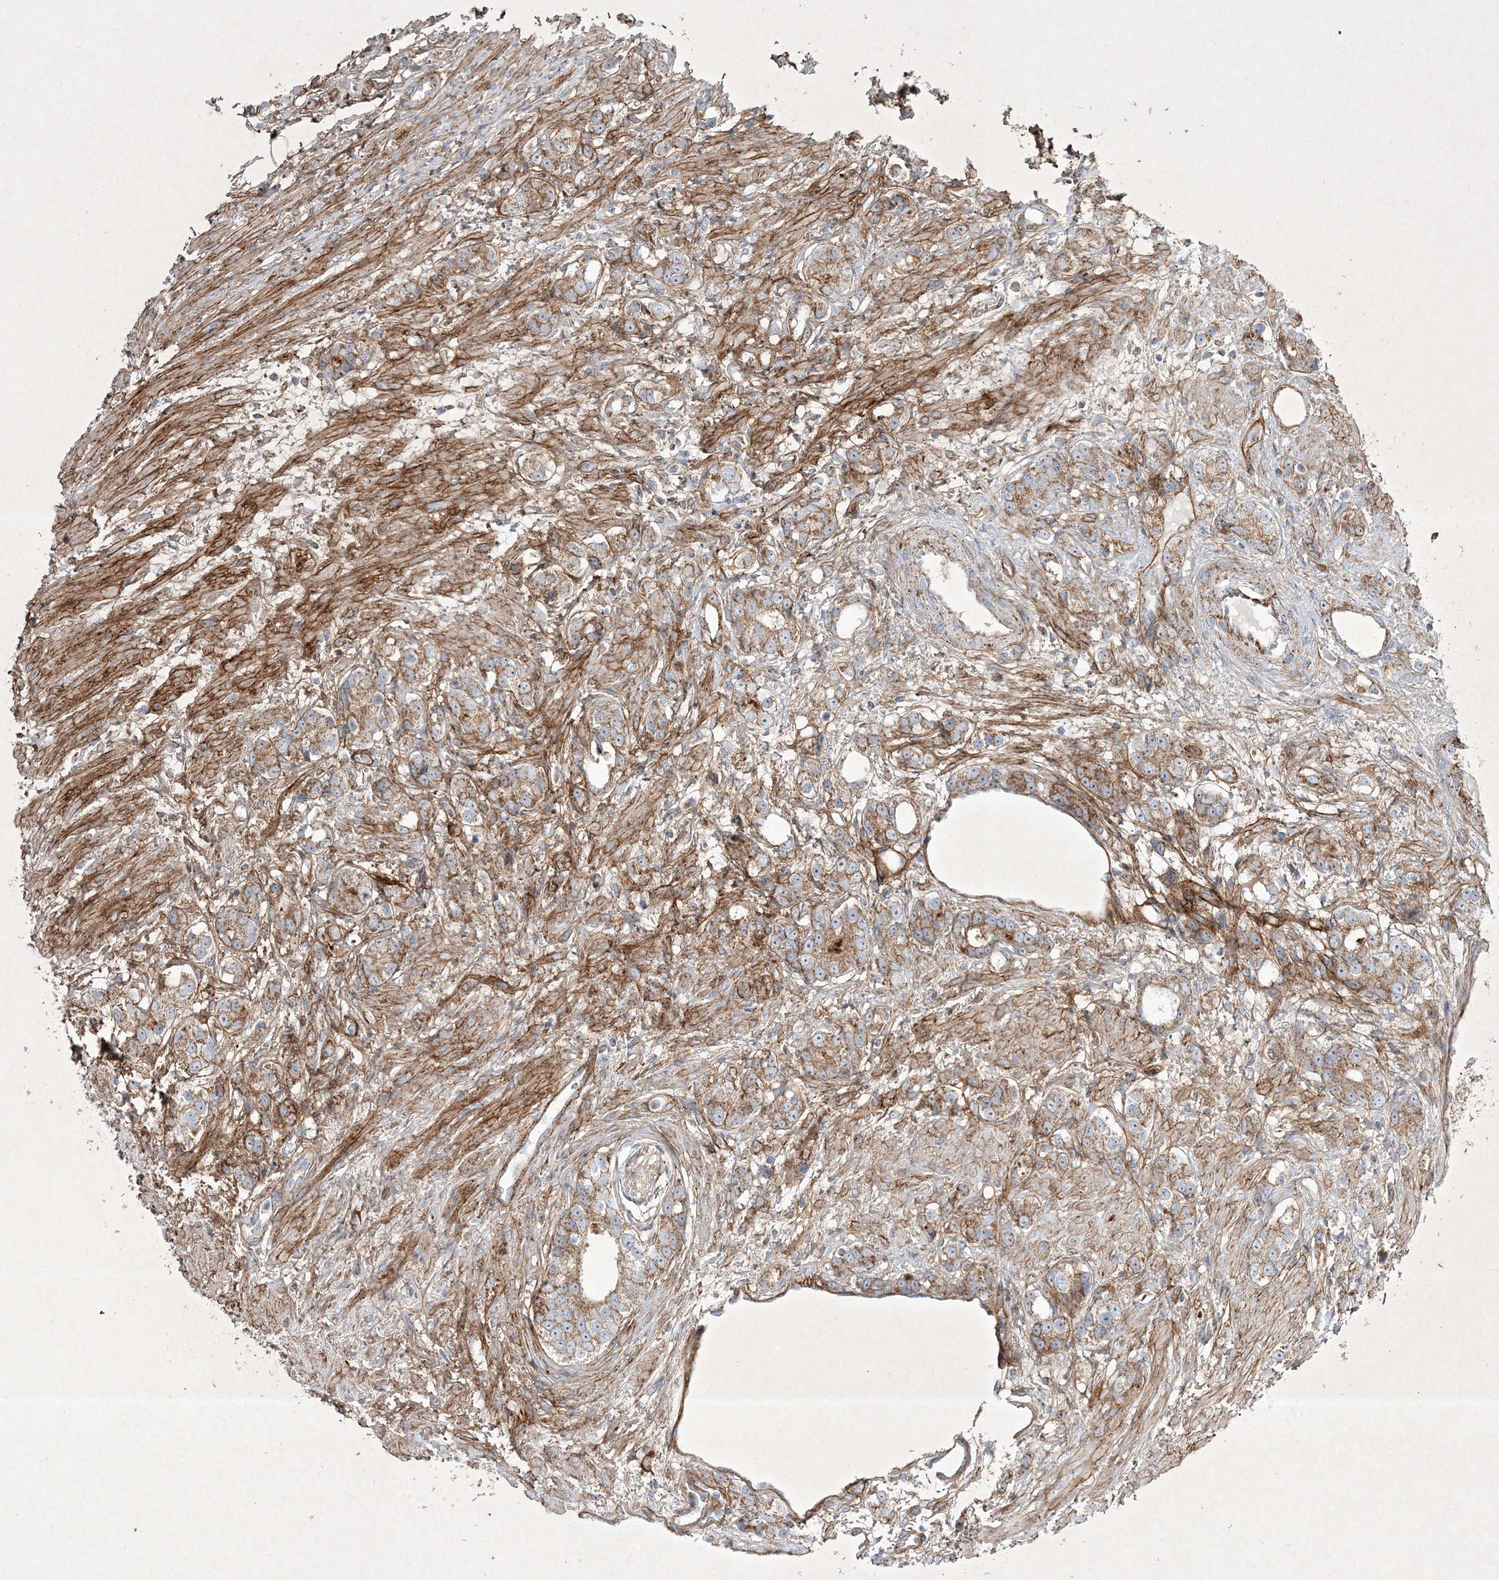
{"staining": {"intensity": "moderate", "quantity": ">75%", "location": "cytoplasmic/membranous"}, "tissue": "prostate cancer", "cell_type": "Tumor cells", "image_type": "cancer", "snomed": [{"axis": "morphology", "description": "Adenocarcinoma, High grade"}, {"axis": "topography", "description": "Prostate"}], "caption": "Immunohistochemical staining of human prostate cancer (adenocarcinoma (high-grade)) exhibits moderate cytoplasmic/membranous protein positivity in about >75% of tumor cells.", "gene": "RICTOR", "patient": {"sex": "male", "age": 63}}